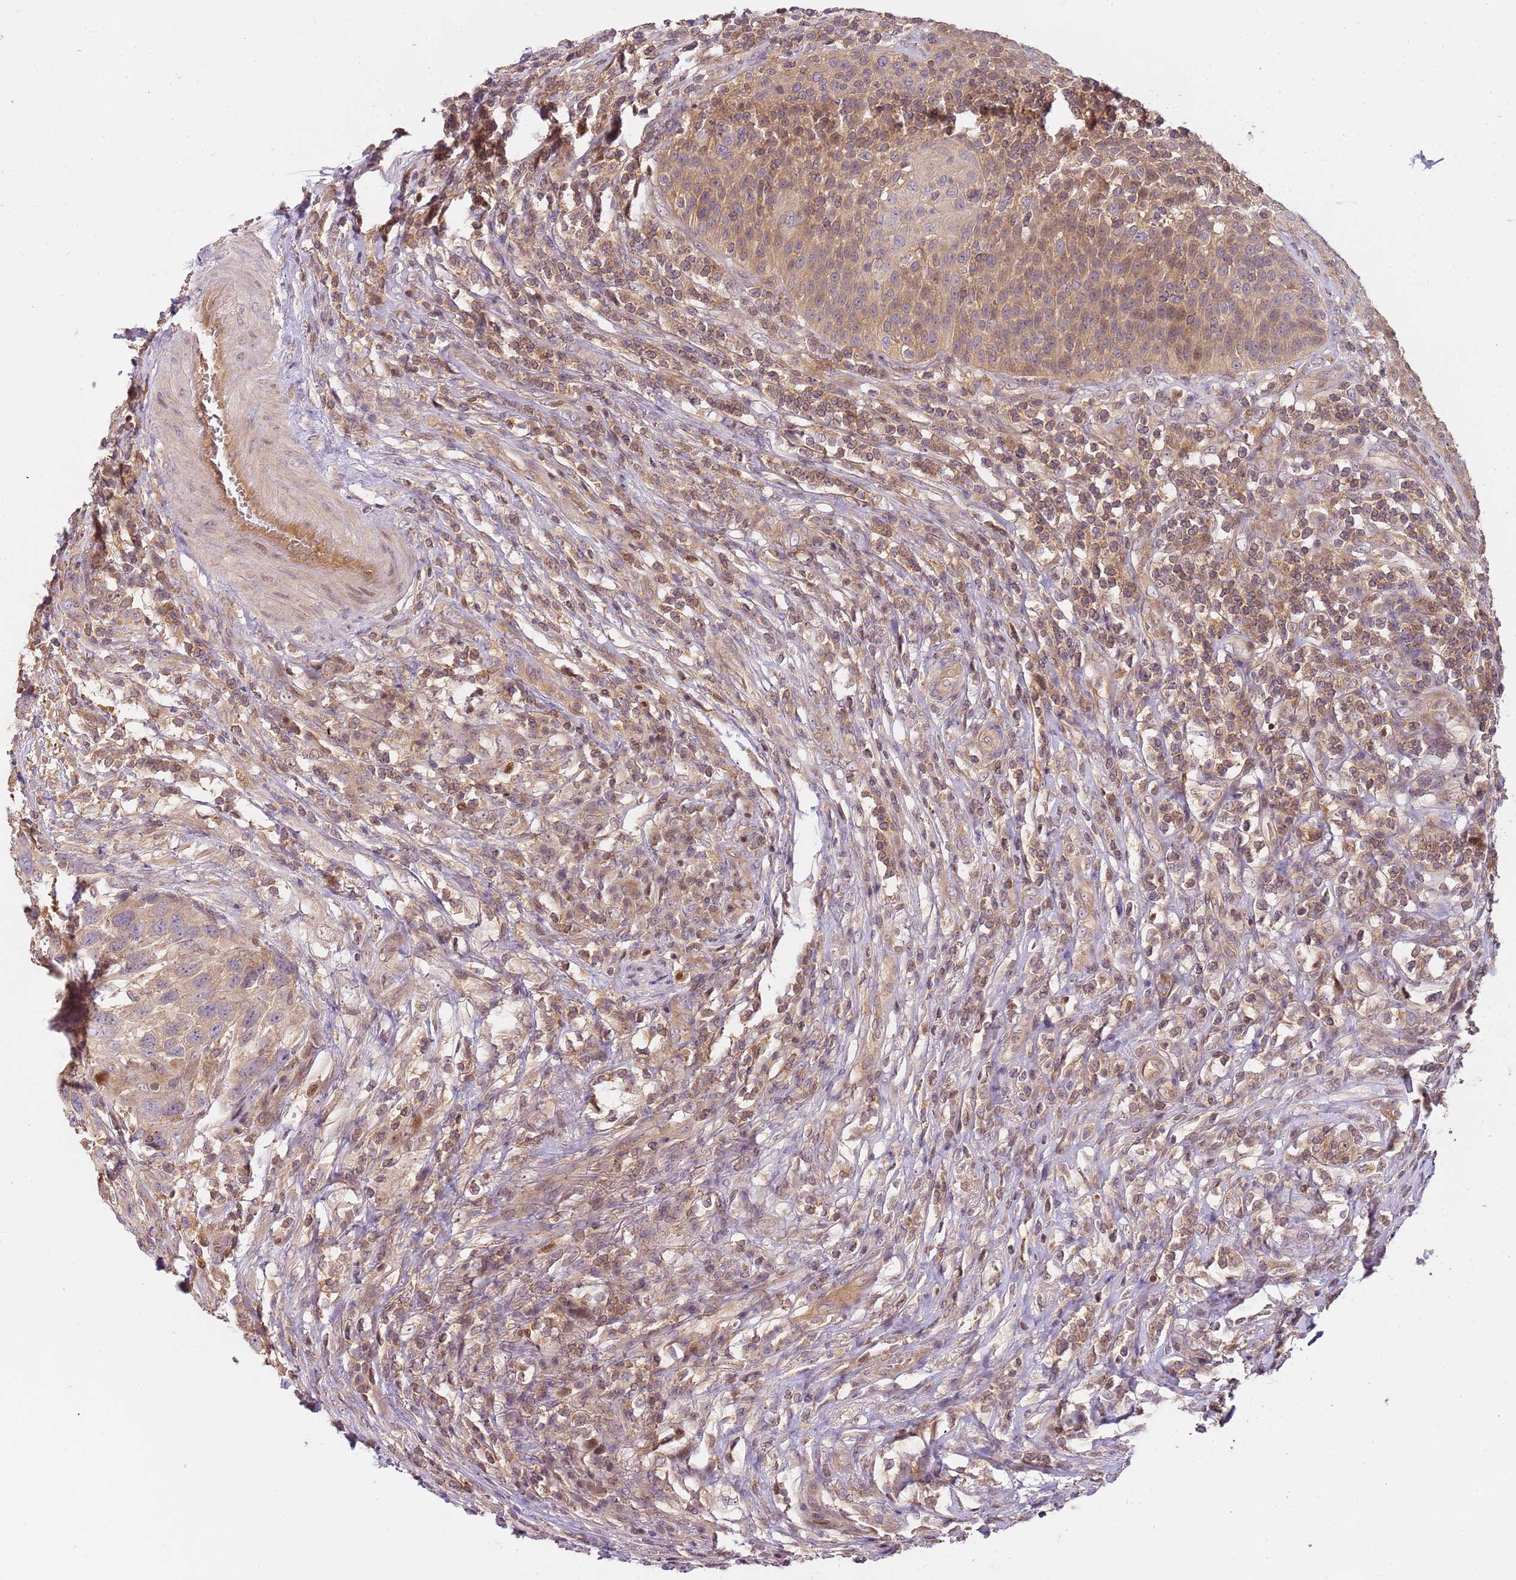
{"staining": {"intensity": "moderate", "quantity": ">75%", "location": "cytoplasmic/membranous,nuclear"}, "tissue": "urothelial cancer", "cell_type": "Tumor cells", "image_type": "cancer", "snomed": [{"axis": "morphology", "description": "Urothelial carcinoma, High grade"}, {"axis": "topography", "description": "Urinary bladder"}], "caption": "Immunohistochemical staining of high-grade urothelial carcinoma shows moderate cytoplasmic/membranous and nuclear protein expression in about >75% of tumor cells.", "gene": "GSTO2", "patient": {"sex": "female", "age": 70}}